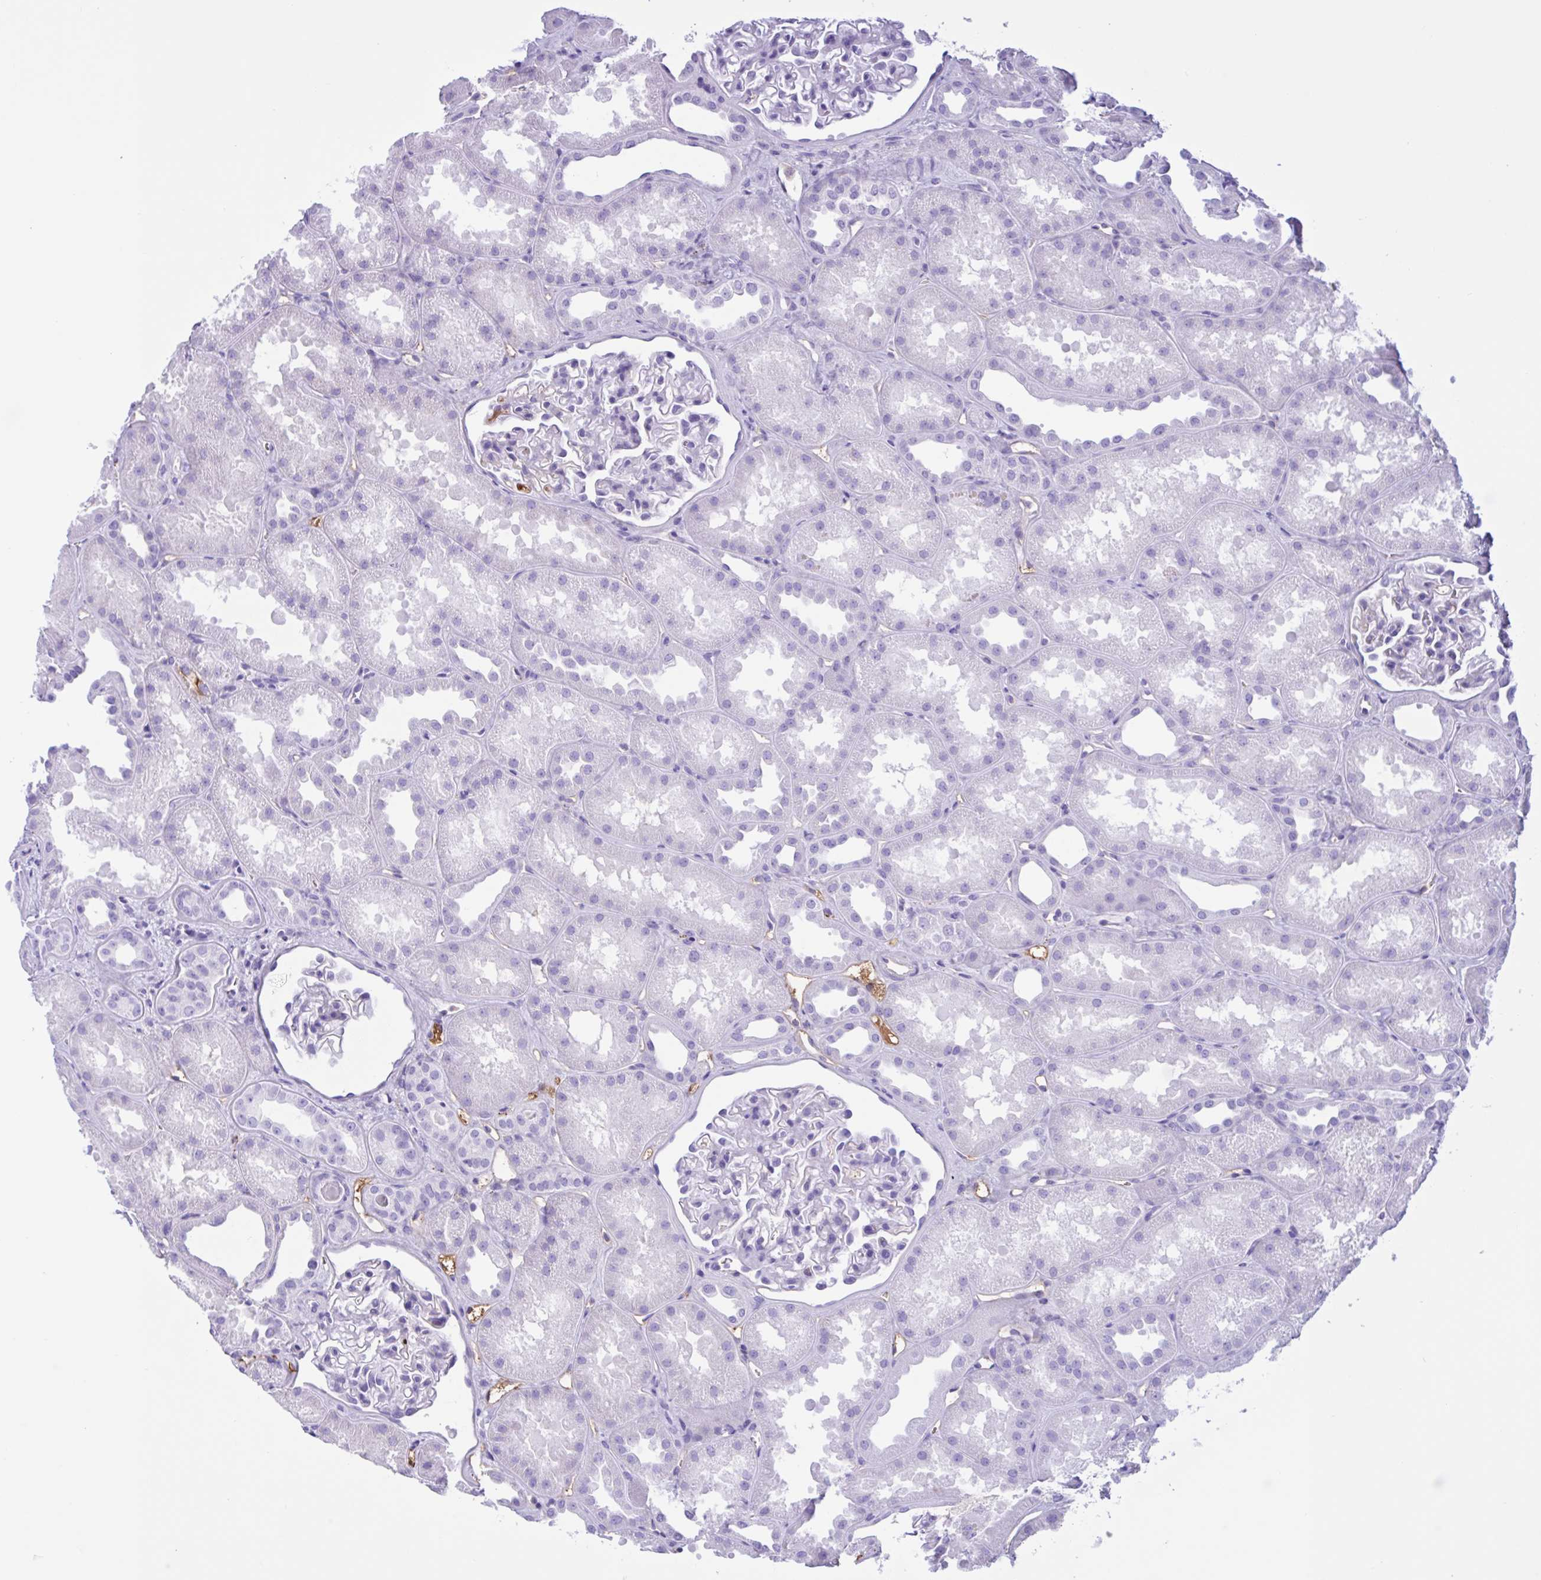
{"staining": {"intensity": "negative", "quantity": "none", "location": "none"}, "tissue": "kidney", "cell_type": "Cells in glomeruli", "image_type": "normal", "snomed": [{"axis": "morphology", "description": "Normal tissue, NOS"}, {"axis": "topography", "description": "Kidney"}], "caption": "An image of kidney stained for a protein reveals no brown staining in cells in glomeruli.", "gene": "LARGE2", "patient": {"sex": "male", "age": 61}}